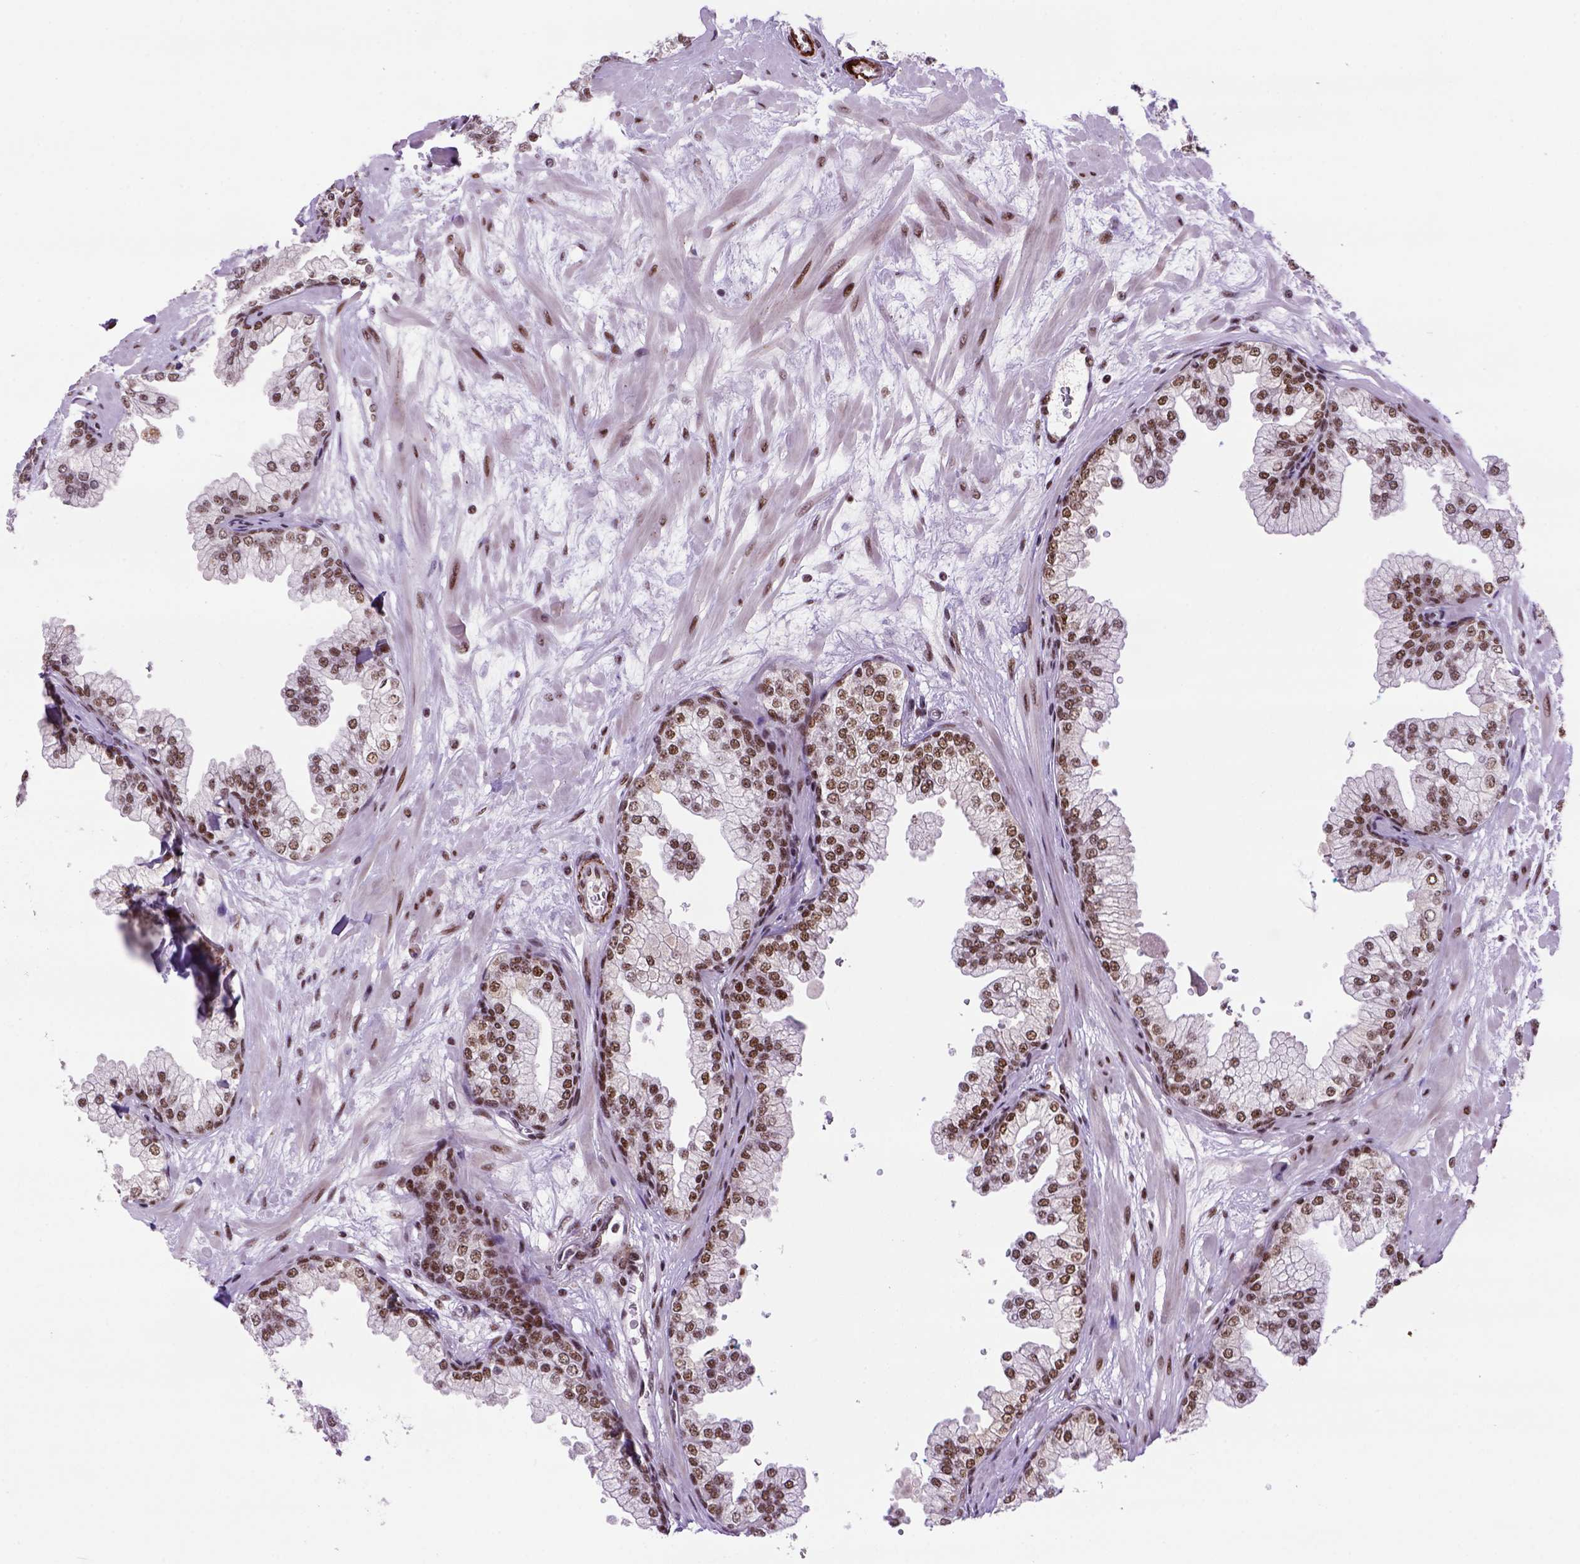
{"staining": {"intensity": "moderate", "quantity": ">75%", "location": "nuclear"}, "tissue": "prostate", "cell_type": "Glandular cells", "image_type": "normal", "snomed": [{"axis": "morphology", "description": "Normal tissue, NOS"}, {"axis": "topography", "description": "Prostate"}, {"axis": "topography", "description": "Peripheral nerve tissue"}], "caption": "This photomicrograph displays benign prostate stained with IHC to label a protein in brown. The nuclear of glandular cells show moderate positivity for the protein. Nuclei are counter-stained blue.", "gene": "NSMCE2", "patient": {"sex": "male", "age": 61}}